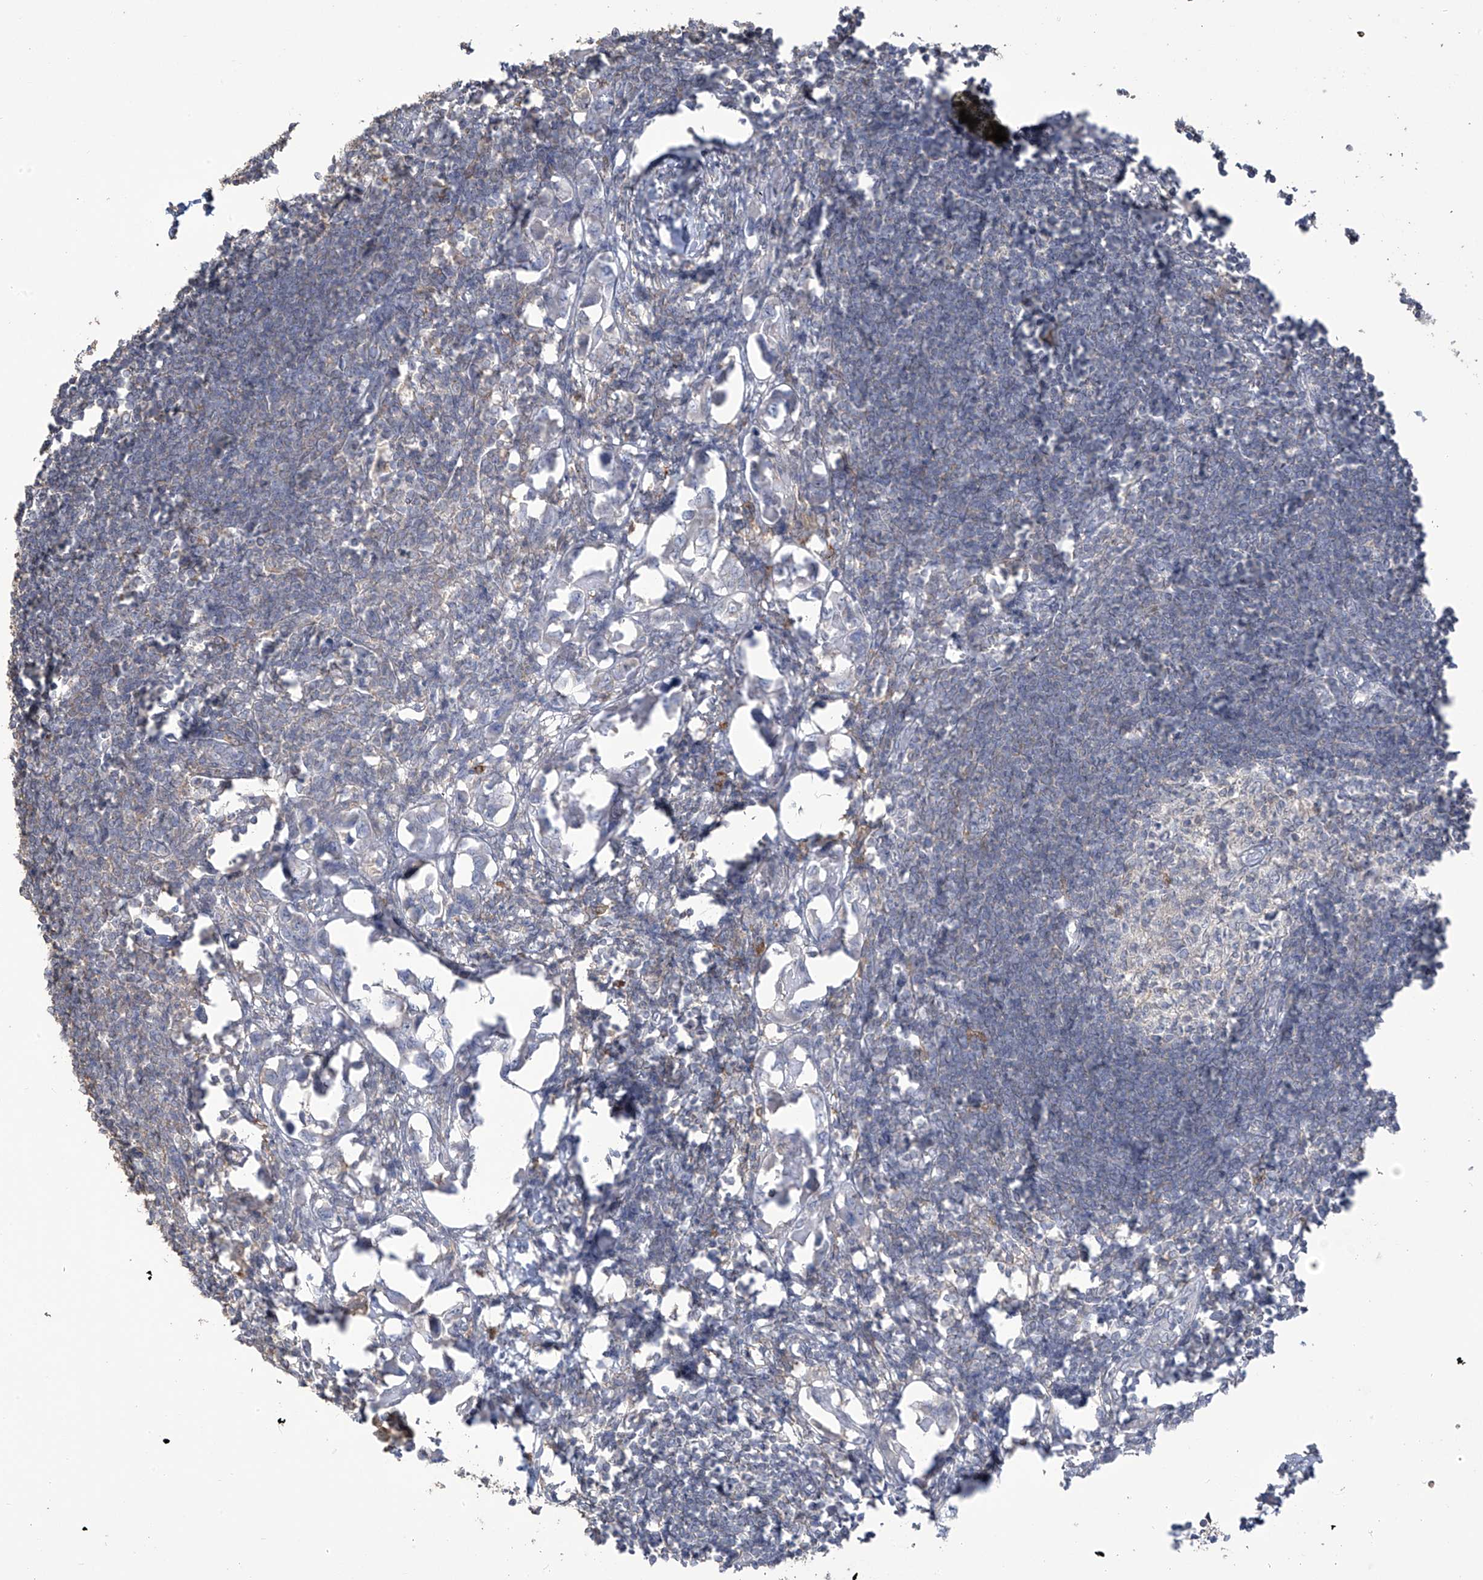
{"staining": {"intensity": "negative", "quantity": "none", "location": "none"}, "tissue": "lymph node", "cell_type": "Germinal center cells", "image_type": "normal", "snomed": [{"axis": "morphology", "description": "Normal tissue, NOS"}, {"axis": "morphology", "description": "Malignant melanoma, Metastatic site"}, {"axis": "topography", "description": "Lymph node"}], "caption": "DAB (3,3'-diaminobenzidine) immunohistochemical staining of benign lymph node displays no significant positivity in germinal center cells.", "gene": "TAGAP", "patient": {"sex": "male", "age": 41}}